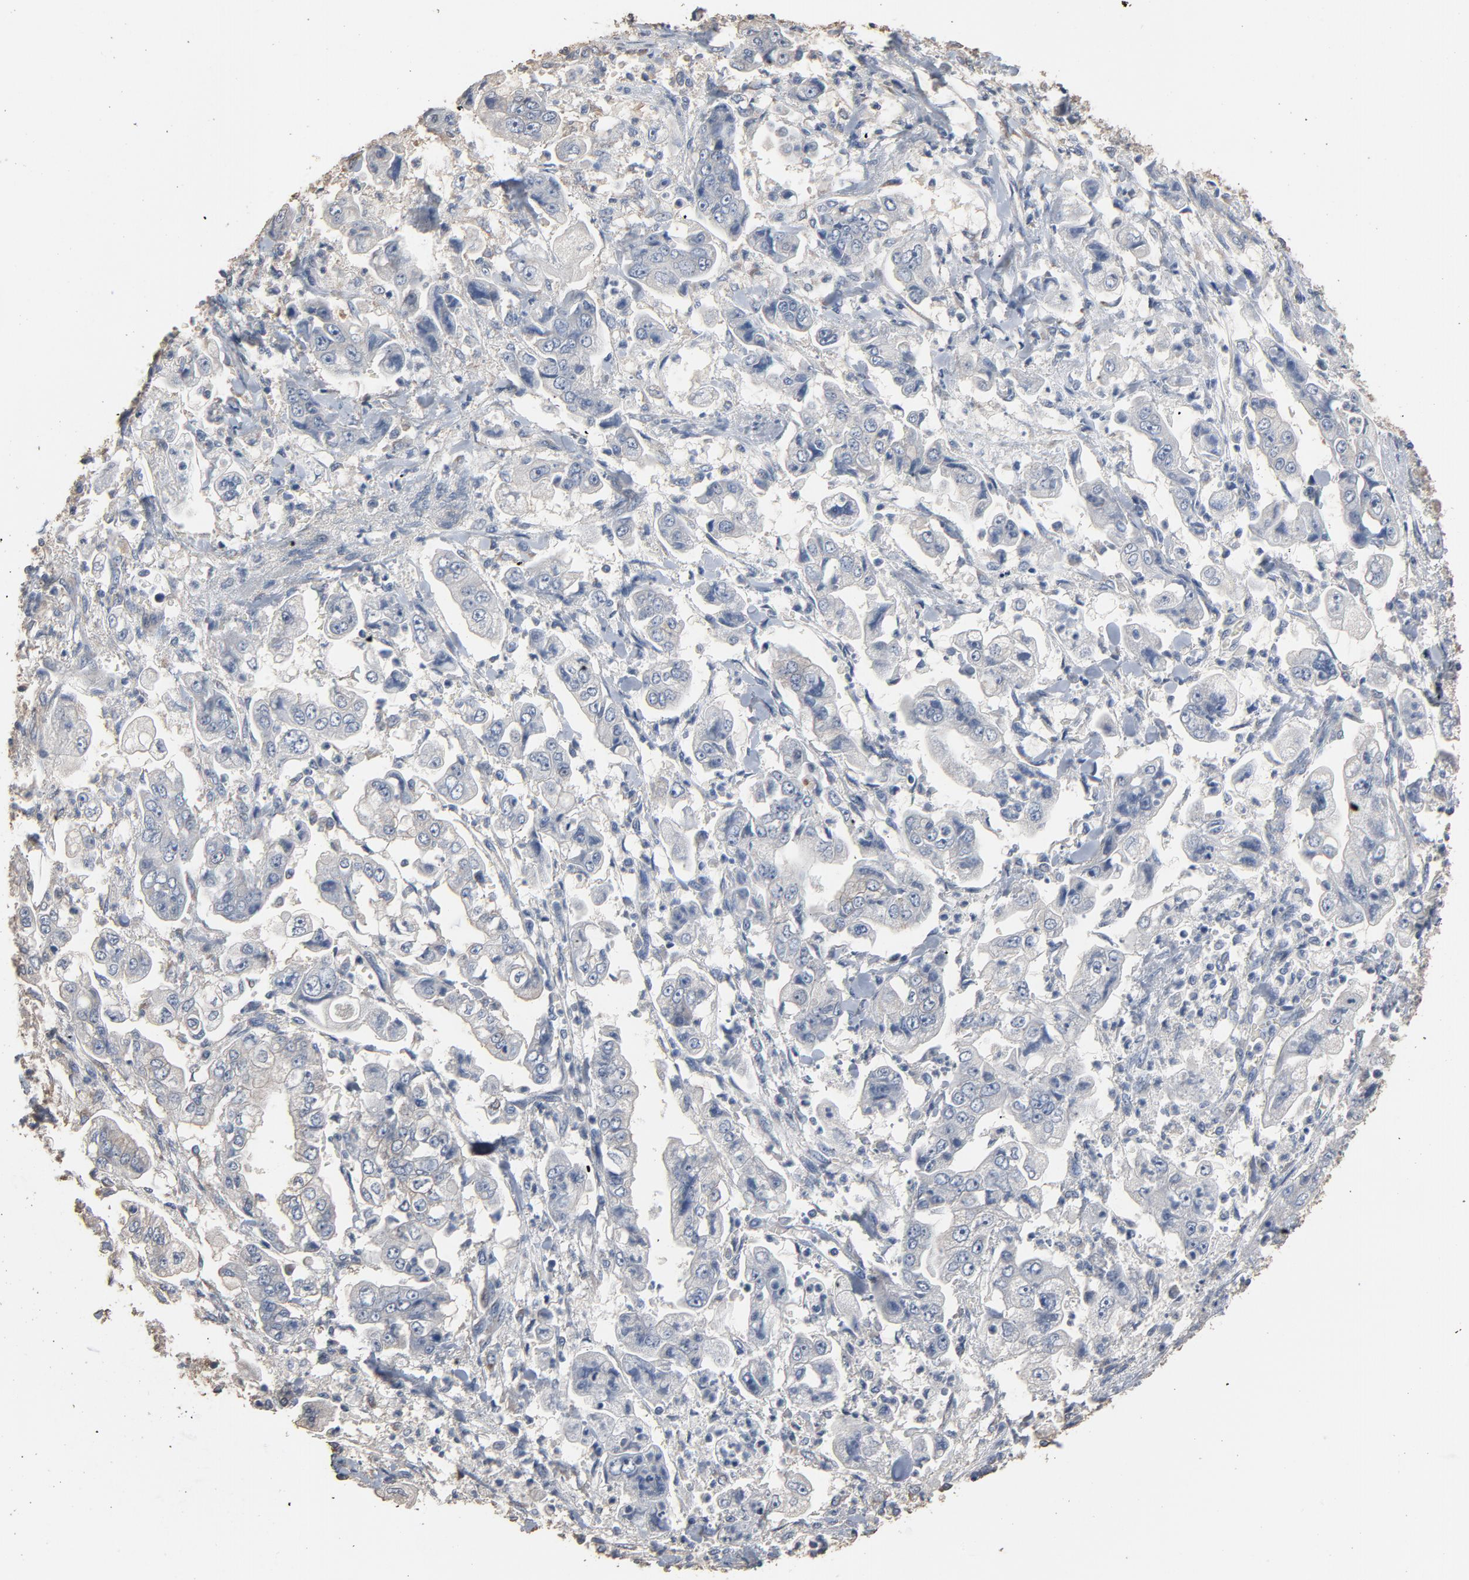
{"staining": {"intensity": "negative", "quantity": "none", "location": "none"}, "tissue": "stomach cancer", "cell_type": "Tumor cells", "image_type": "cancer", "snomed": [{"axis": "morphology", "description": "Adenocarcinoma, NOS"}, {"axis": "topography", "description": "Stomach"}], "caption": "This is a image of immunohistochemistry staining of stomach cancer (adenocarcinoma), which shows no staining in tumor cells.", "gene": "SOX6", "patient": {"sex": "male", "age": 62}}